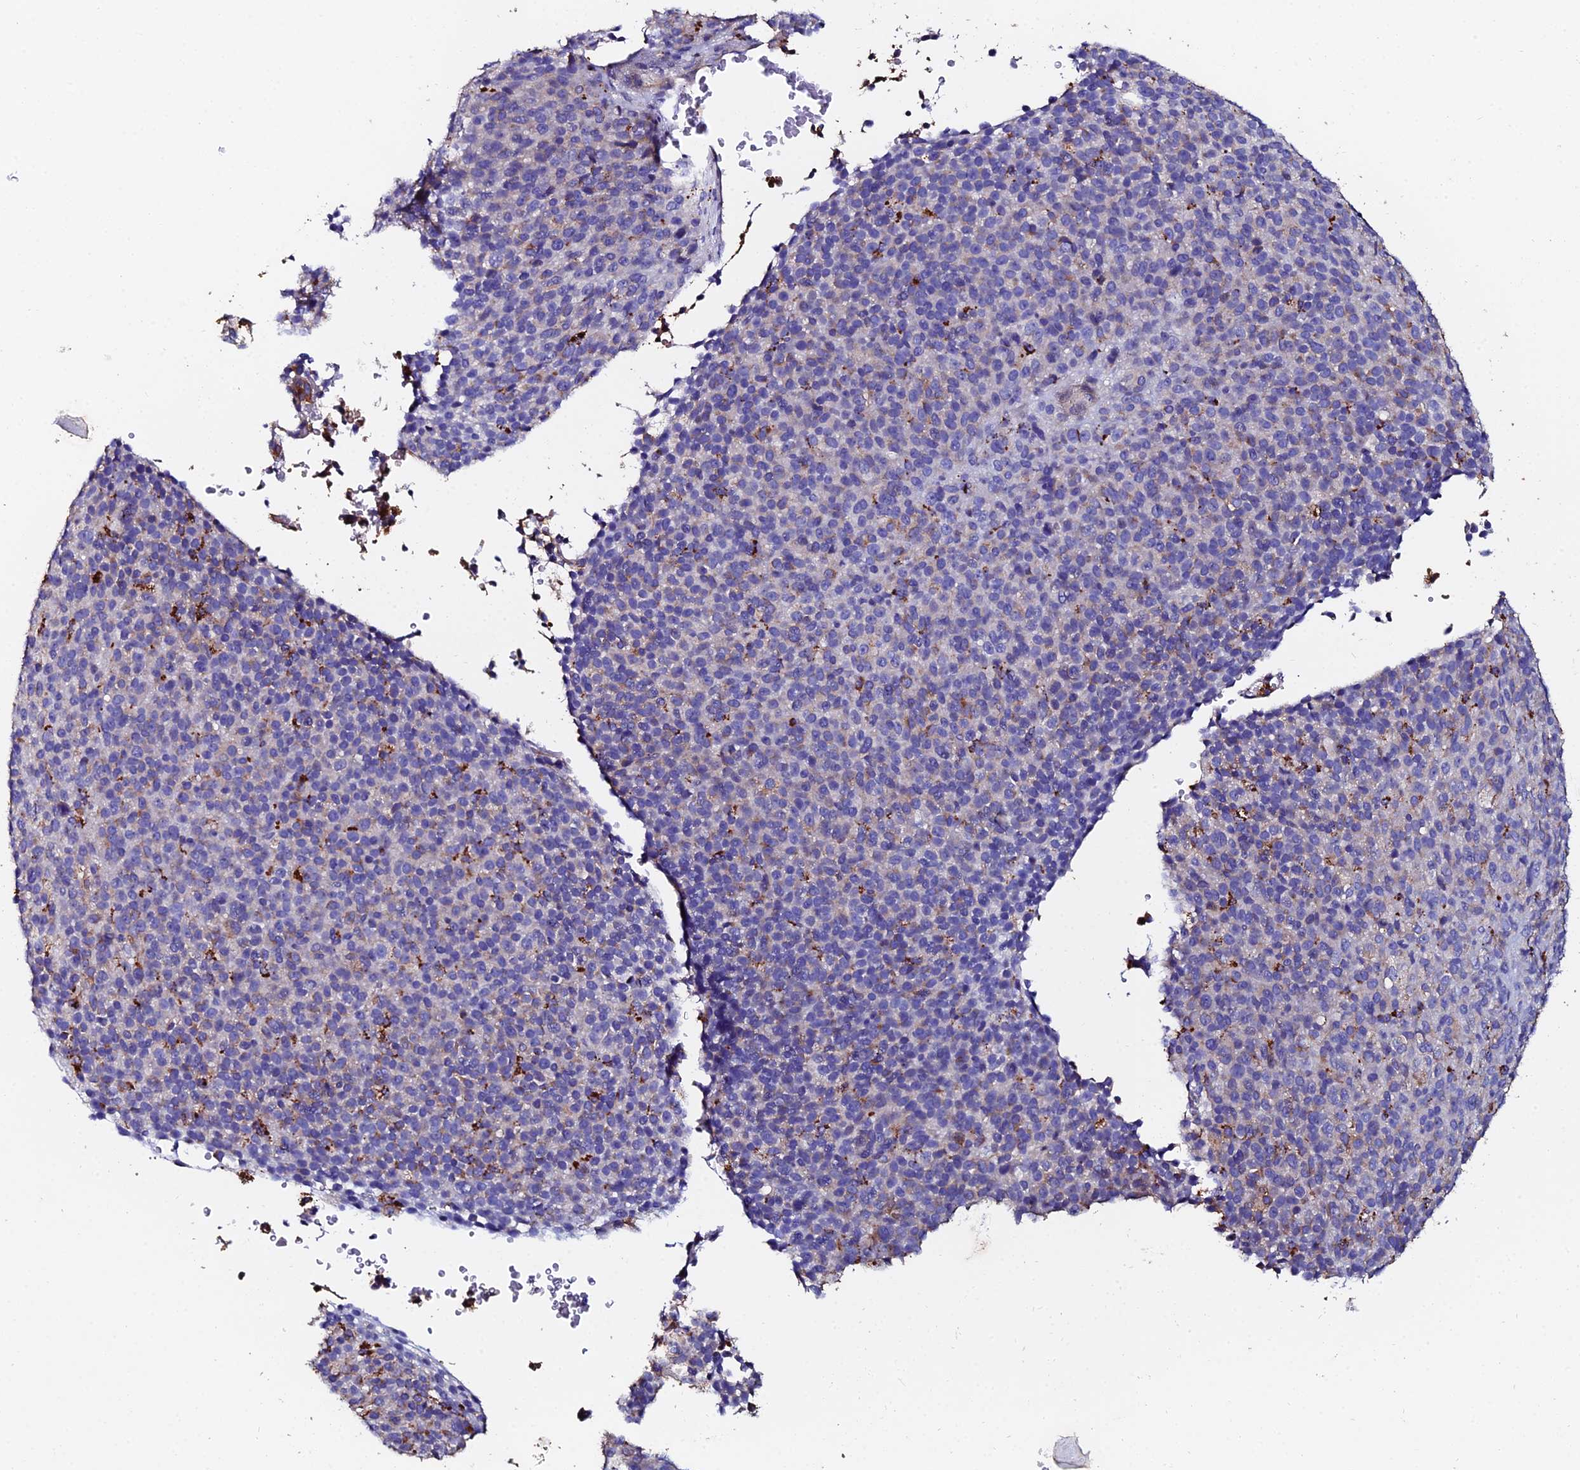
{"staining": {"intensity": "negative", "quantity": "none", "location": "none"}, "tissue": "melanoma", "cell_type": "Tumor cells", "image_type": "cancer", "snomed": [{"axis": "morphology", "description": "Malignant melanoma, Metastatic site"}, {"axis": "topography", "description": "Brain"}], "caption": "Human malignant melanoma (metastatic site) stained for a protein using immunohistochemistry (IHC) displays no positivity in tumor cells.", "gene": "C6", "patient": {"sex": "female", "age": 56}}